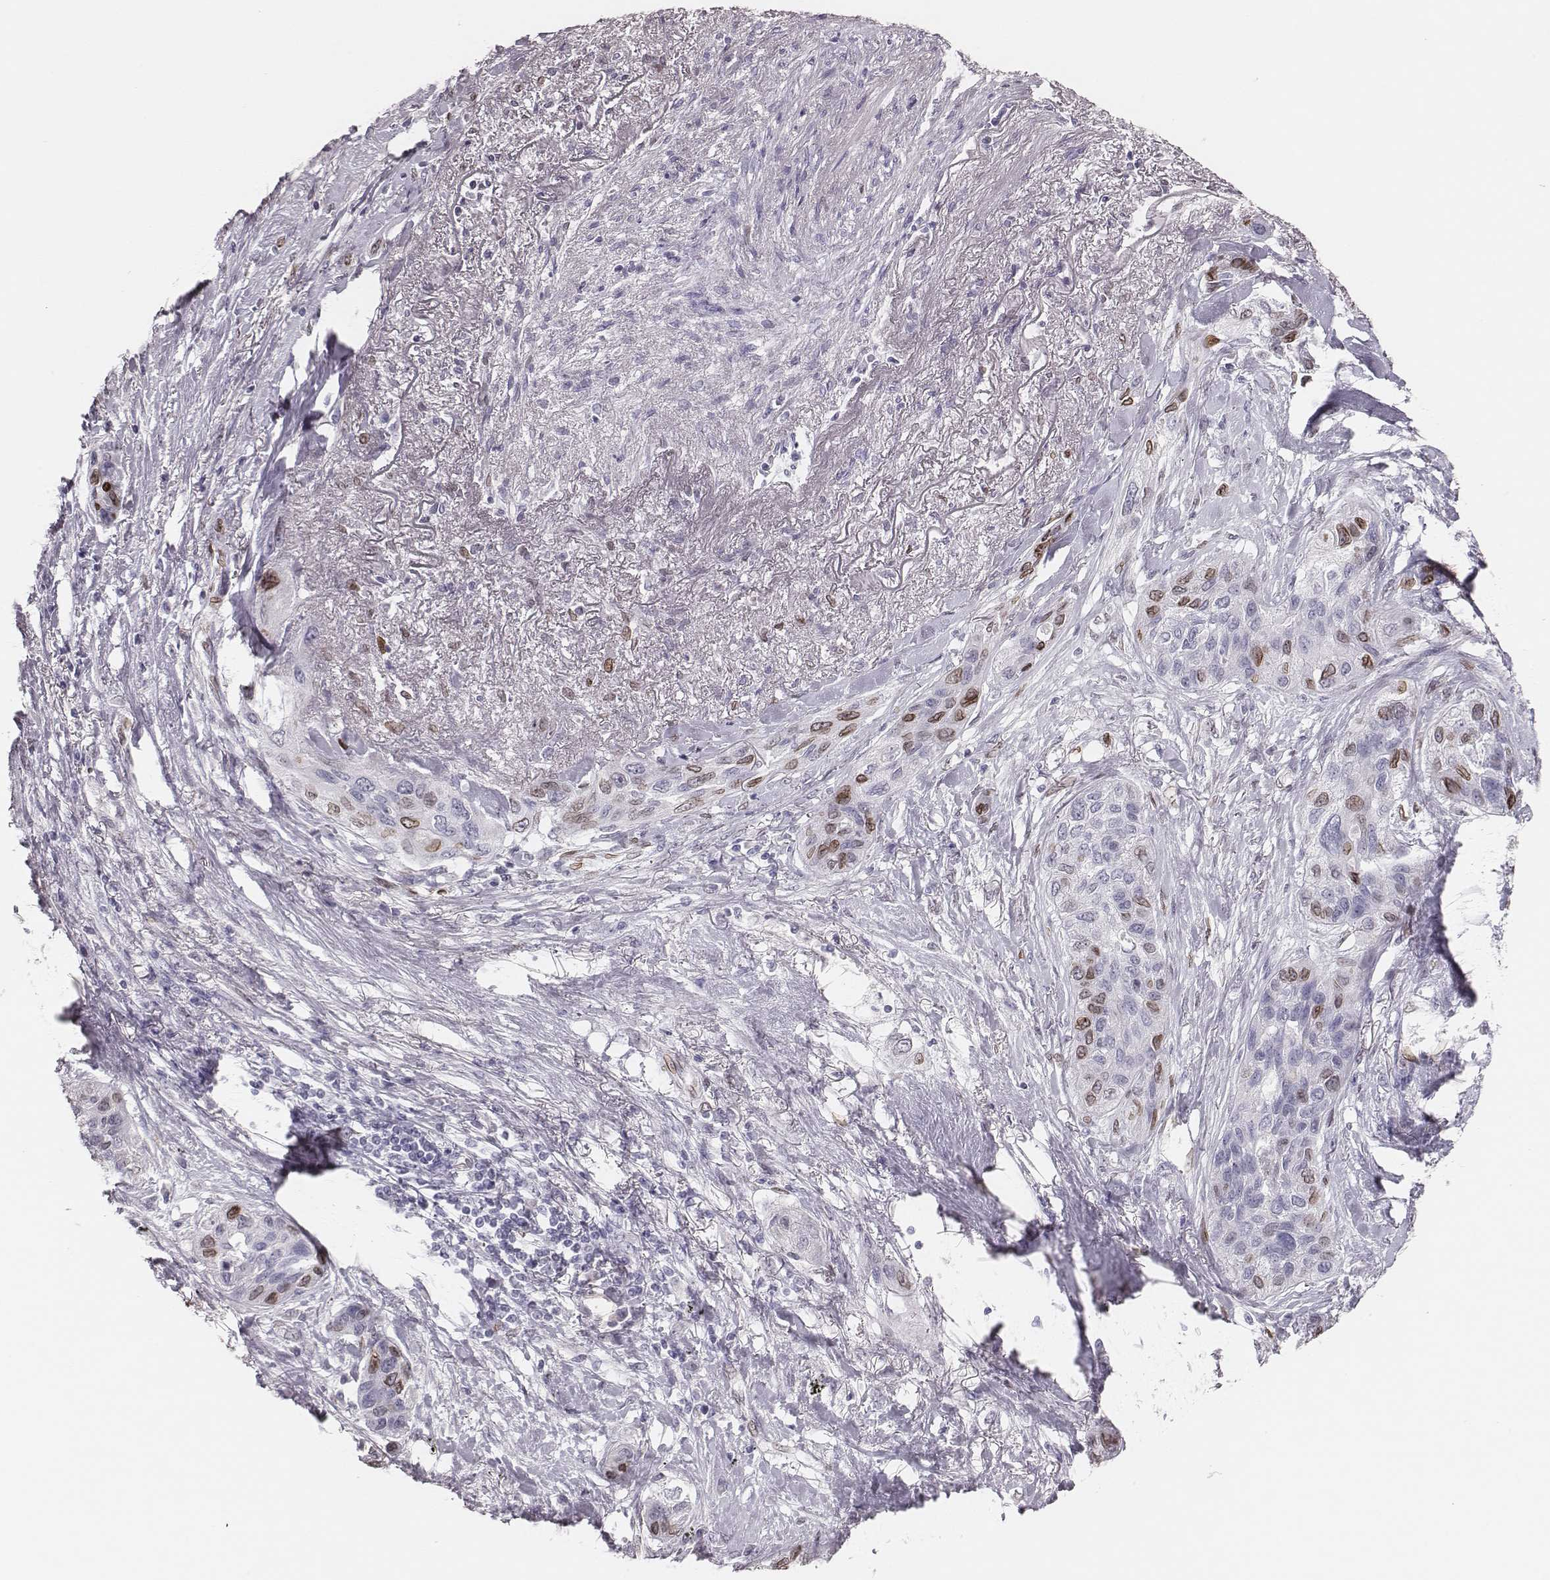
{"staining": {"intensity": "moderate", "quantity": "25%-75%", "location": "nuclear"}, "tissue": "lung cancer", "cell_type": "Tumor cells", "image_type": "cancer", "snomed": [{"axis": "morphology", "description": "Squamous cell carcinoma, NOS"}, {"axis": "topography", "description": "Lung"}], "caption": "A brown stain labels moderate nuclear staining of a protein in lung cancer tumor cells.", "gene": "ADGRF4", "patient": {"sex": "female", "age": 70}}